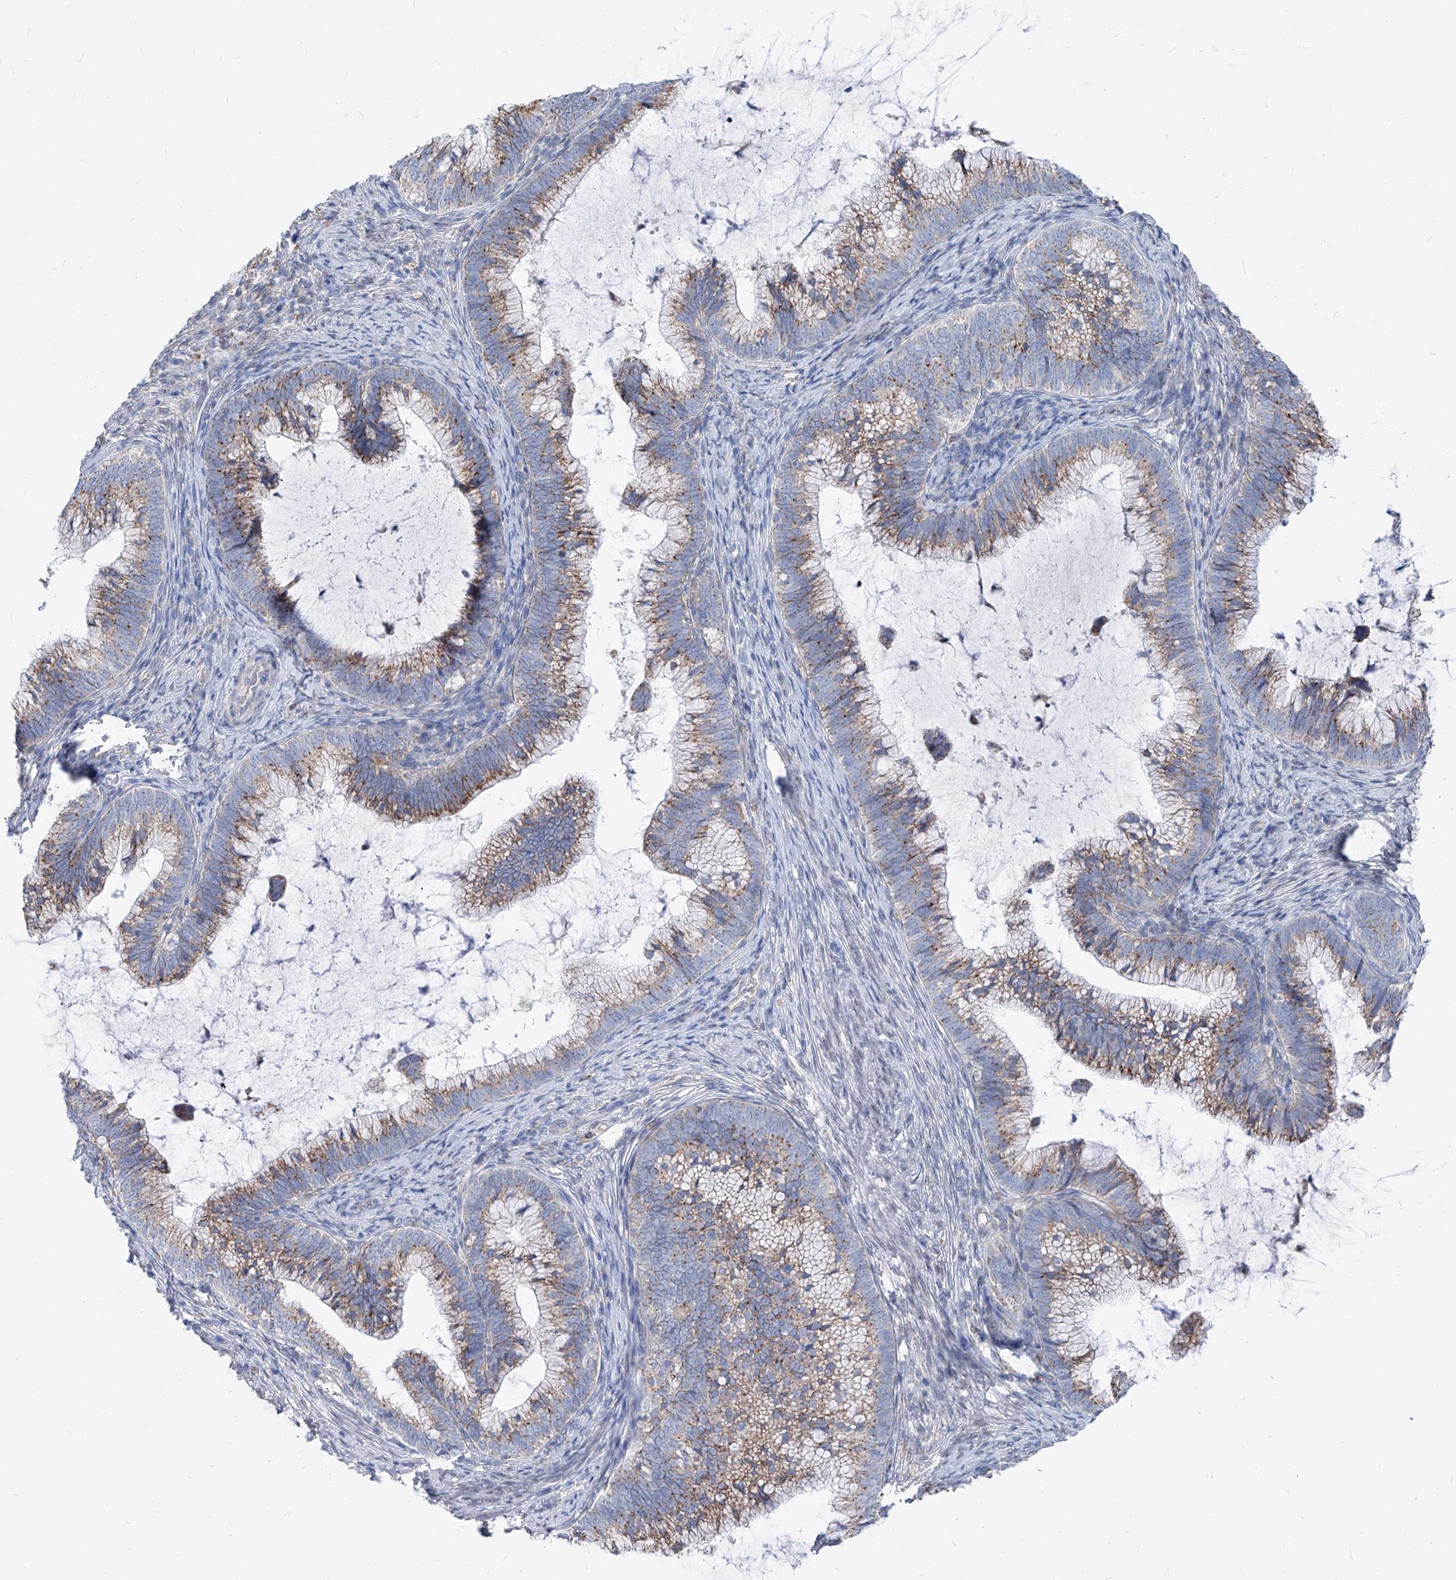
{"staining": {"intensity": "weak", "quantity": ">75%", "location": "cytoplasmic/membranous"}, "tissue": "cervical cancer", "cell_type": "Tumor cells", "image_type": "cancer", "snomed": [{"axis": "morphology", "description": "Adenocarcinoma, NOS"}, {"axis": "topography", "description": "Cervix"}], "caption": "Immunohistochemical staining of cervical cancer (adenocarcinoma) exhibits low levels of weak cytoplasmic/membranous positivity in about >75% of tumor cells. (Stains: DAB (3,3'-diaminobenzidine) in brown, nuclei in blue, Microscopy: brightfield microscopy at high magnification).", "gene": "AGPS", "patient": {"sex": "female", "age": 36}}